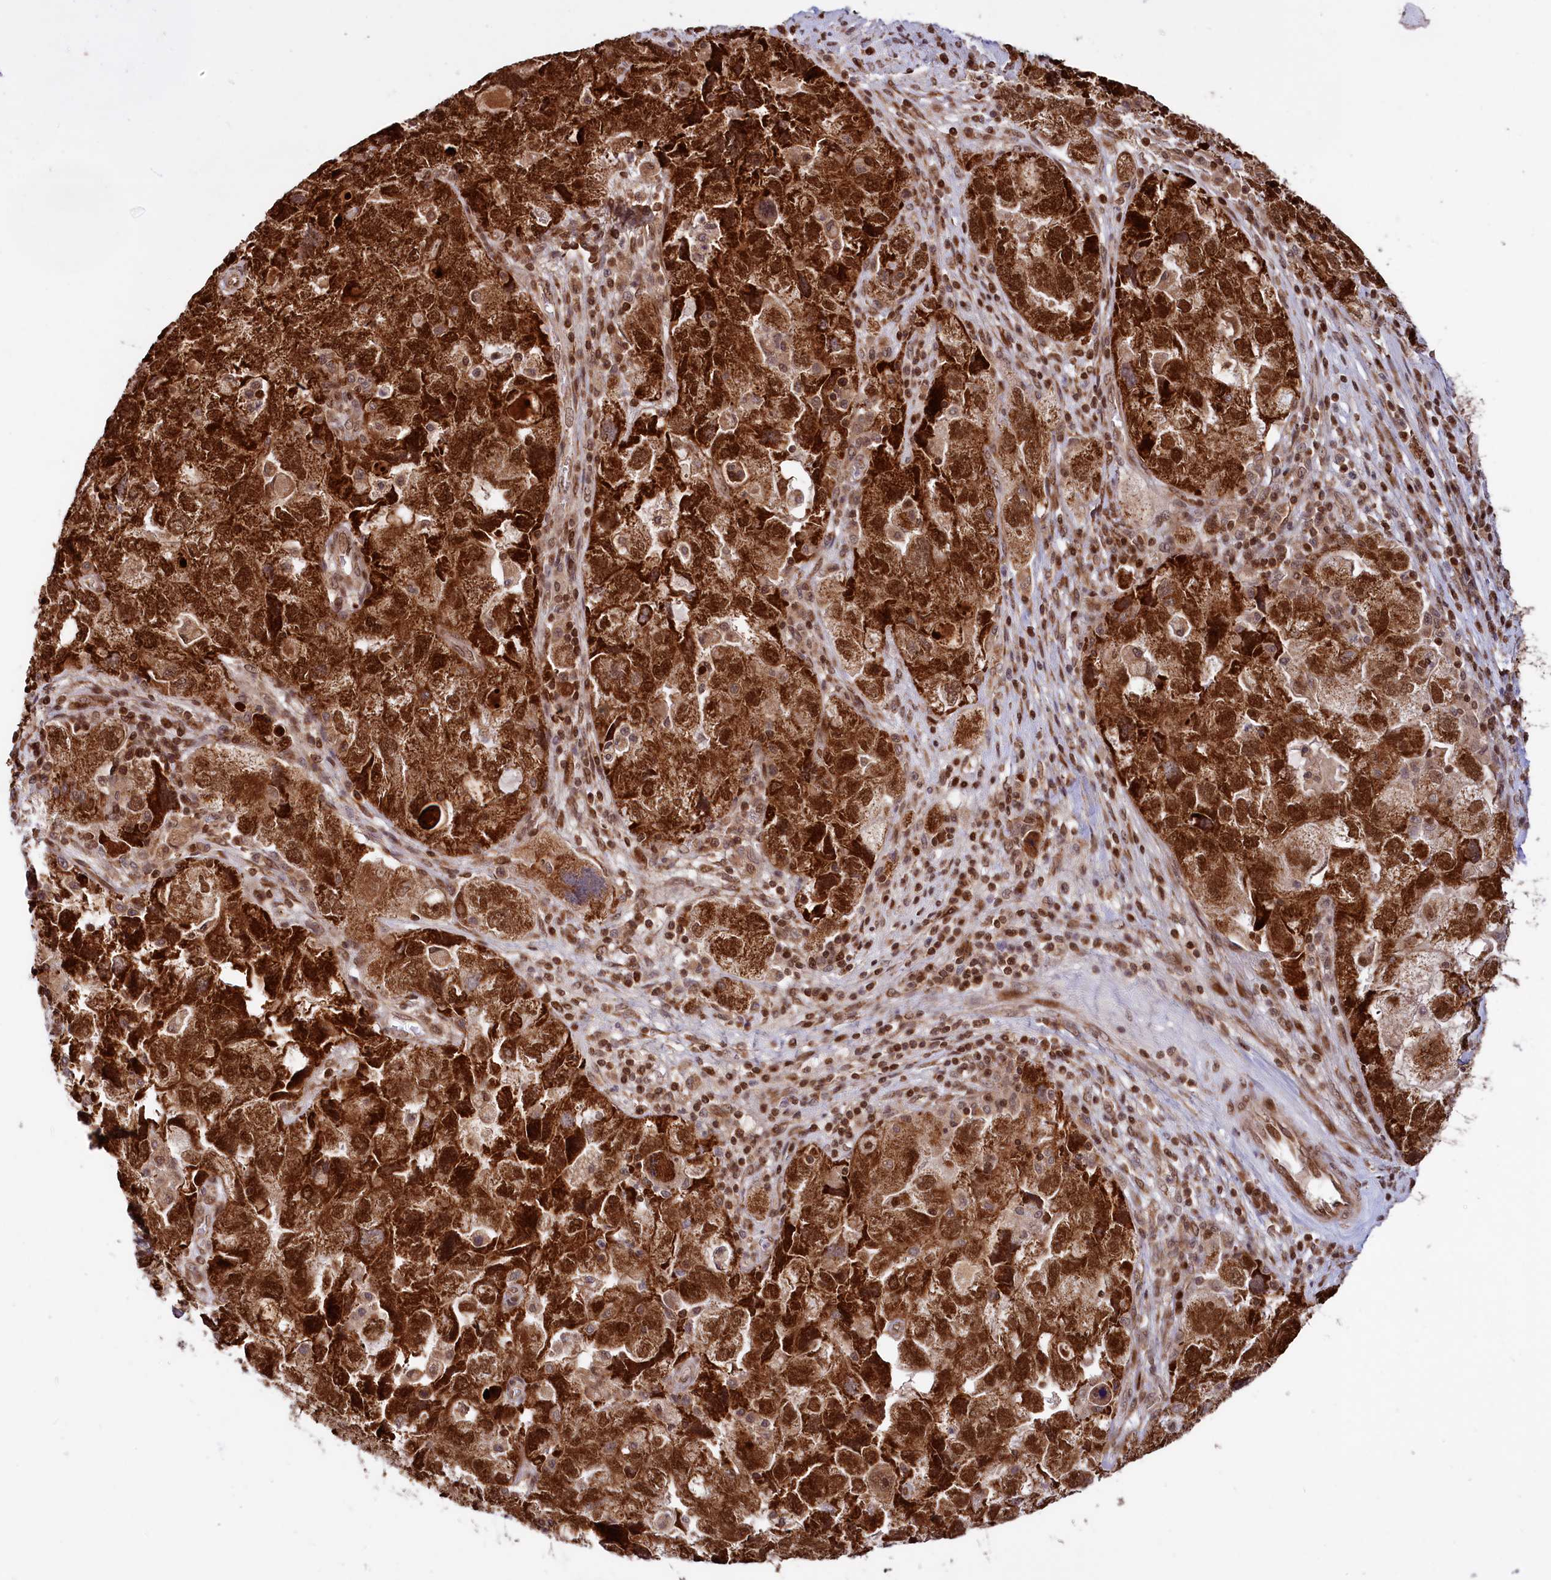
{"staining": {"intensity": "strong", "quantity": ">75%", "location": "cytoplasmic/membranous,nuclear"}, "tissue": "ovarian cancer", "cell_type": "Tumor cells", "image_type": "cancer", "snomed": [{"axis": "morphology", "description": "Carcinoma, NOS"}, {"axis": "morphology", "description": "Cystadenocarcinoma, serous, NOS"}, {"axis": "topography", "description": "Ovary"}], "caption": "The immunohistochemical stain shows strong cytoplasmic/membranous and nuclear positivity in tumor cells of ovarian carcinoma tissue.", "gene": "PHC3", "patient": {"sex": "female", "age": 69}}